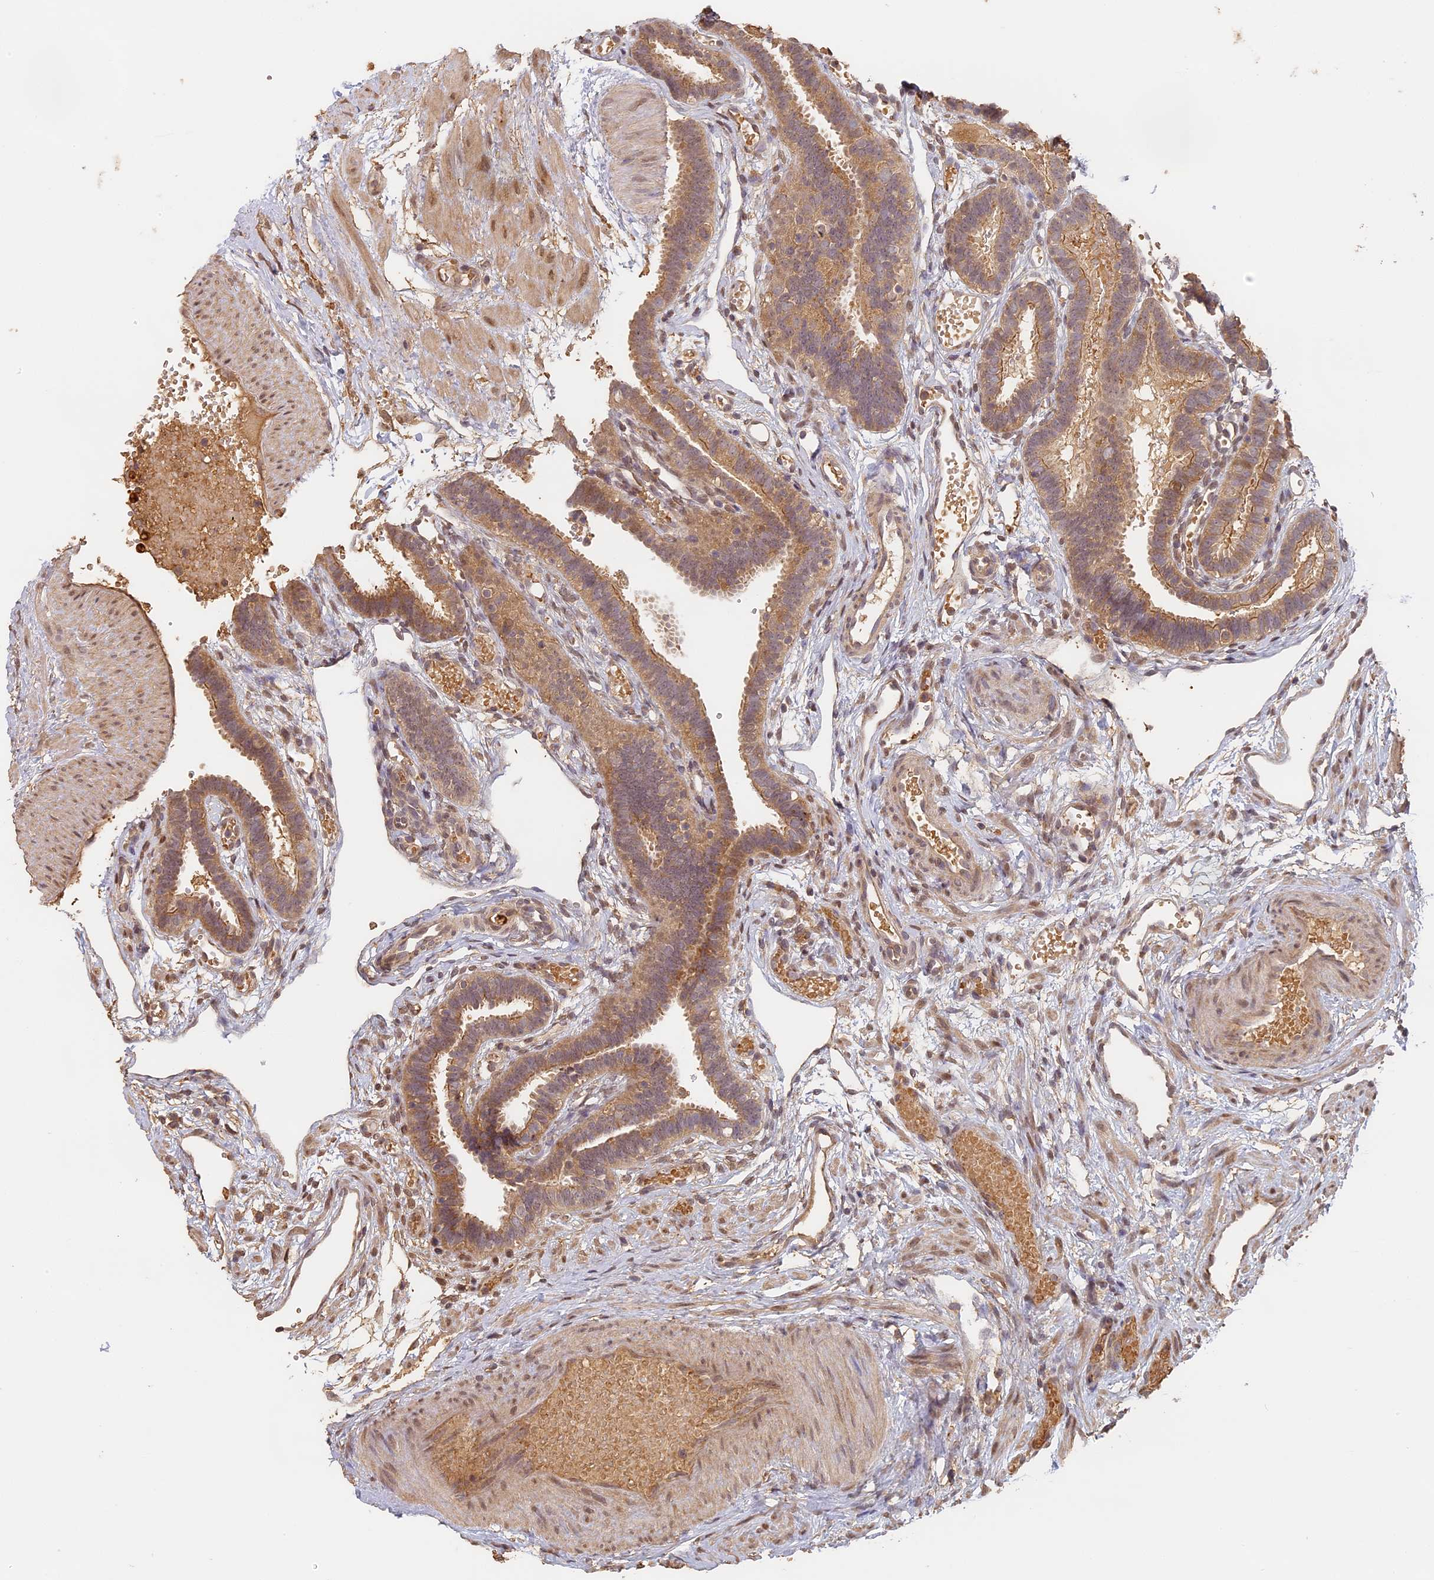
{"staining": {"intensity": "moderate", "quantity": ">75%", "location": "cytoplasmic/membranous"}, "tissue": "fallopian tube", "cell_type": "Glandular cells", "image_type": "normal", "snomed": [{"axis": "morphology", "description": "Normal tissue, NOS"}, {"axis": "topography", "description": "Fallopian tube"}], "caption": "Moderate cytoplasmic/membranous protein positivity is seen in about >75% of glandular cells in fallopian tube.", "gene": "STX16", "patient": {"sex": "female", "age": 37}}